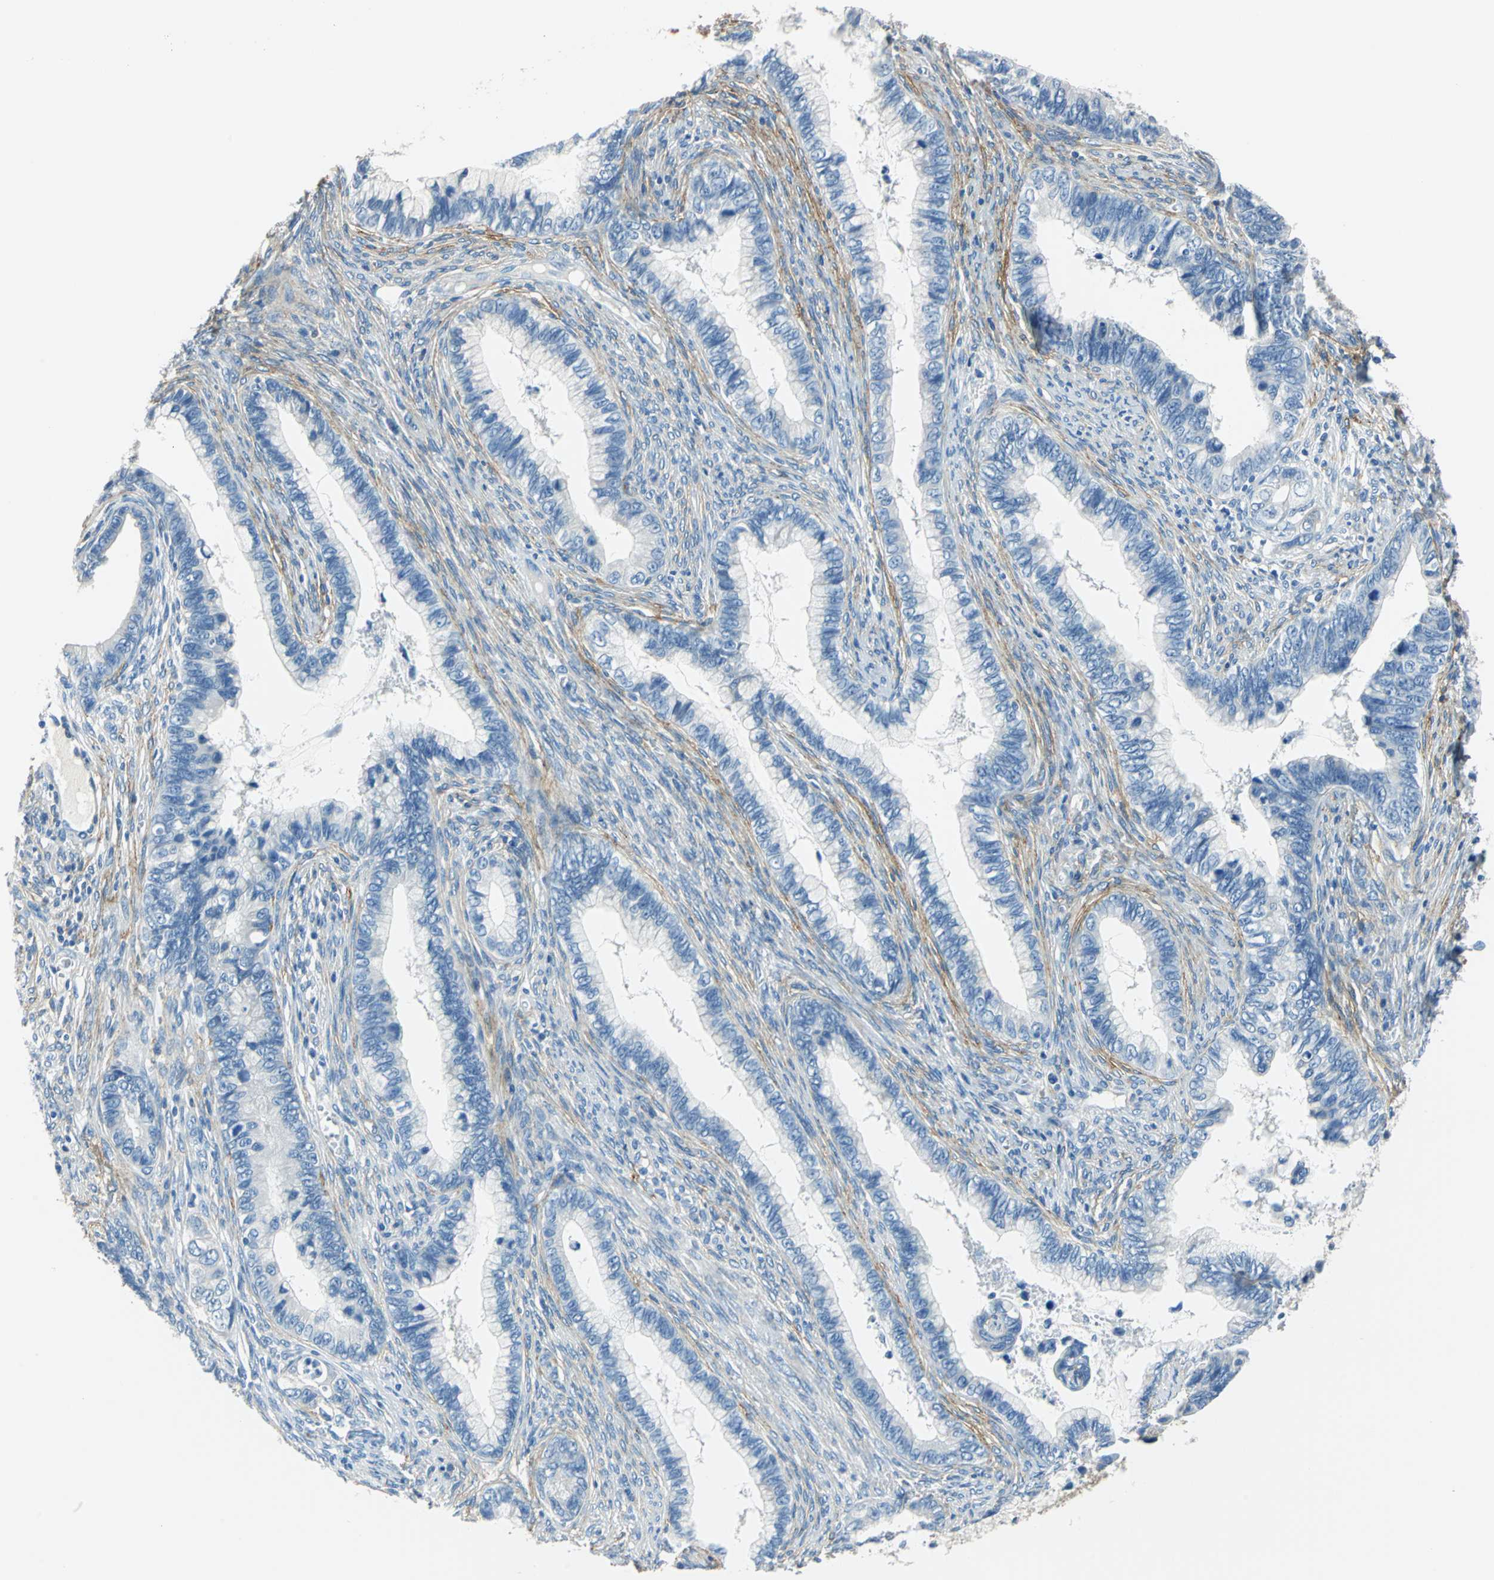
{"staining": {"intensity": "negative", "quantity": "none", "location": "none"}, "tissue": "cervical cancer", "cell_type": "Tumor cells", "image_type": "cancer", "snomed": [{"axis": "morphology", "description": "Adenocarcinoma, NOS"}, {"axis": "topography", "description": "Cervix"}], "caption": "Immunohistochemistry (IHC) of cervical cancer reveals no expression in tumor cells. (DAB (3,3'-diaminobenzidine) IHC visualized using brightfield microscopy, high magnification).", "gene": "AKAP12", "patient": {"sex": "female", "age": 44}}